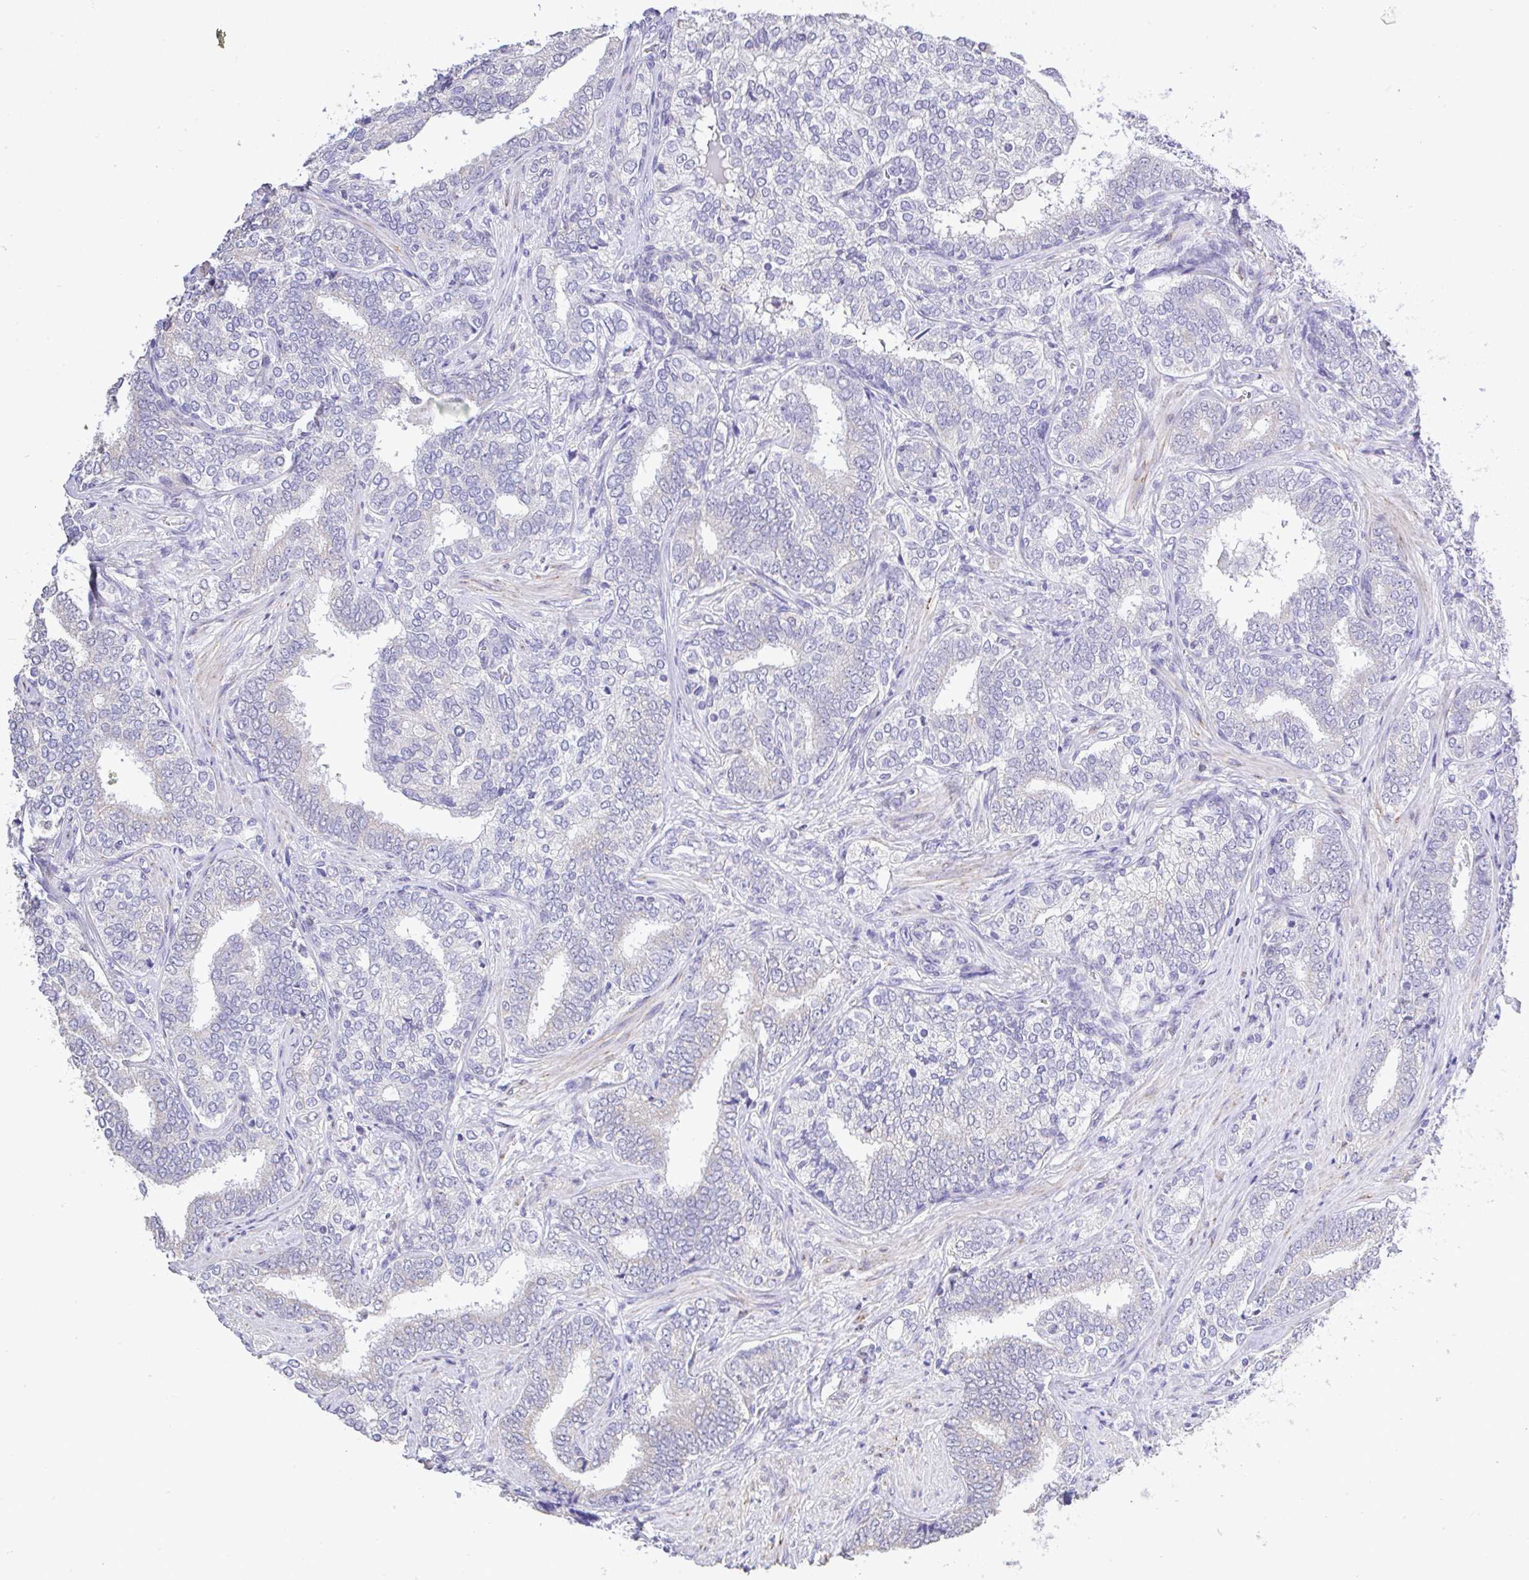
{"staining": {"intensity": "negative", "quantity": "none", "location": "none"}, "tissue": "prostate cancer", "cell_type": "Tumor cells", "image_type": "cancer", "snomed": [{"axis": "morphology", "description": "Adenocarcinoma, High grade"}, {"axis": "topography", "description": "Prostate"}], "caption": "Protein analysis of prostate high-grade adenocarcinoma reveals no significant positivity in tumor cells. Brightfield microscopy of IHC stained with DAB (brown) and hematoxylin (blue), captured at high magnification.", "gene": "CTU1", "patient": {"sex": "male", "age": 72}}